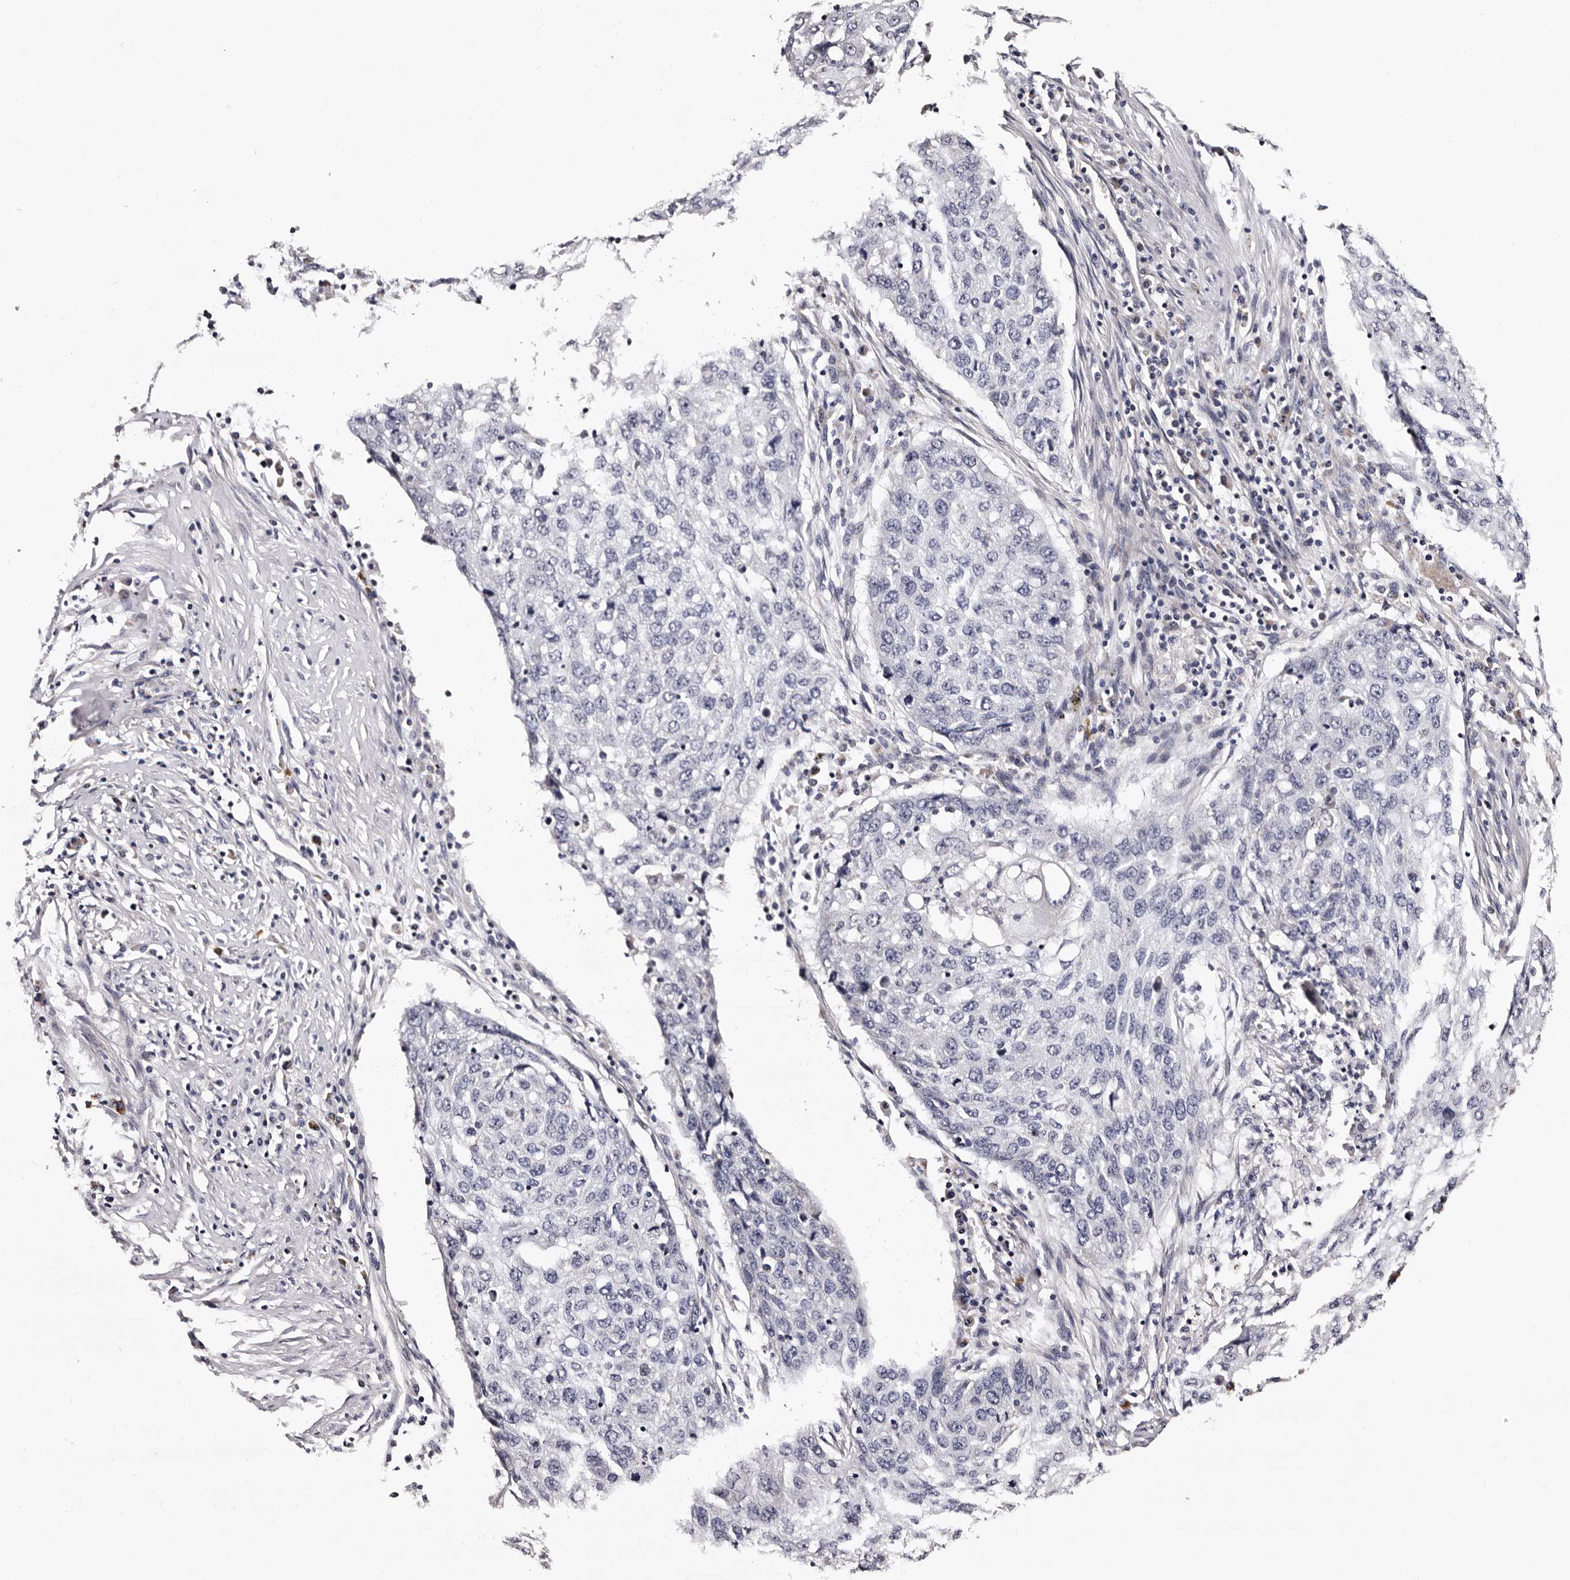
{"staining": {"intensity": "negative", "quantity": "none", "location": "none"}, "tissue": "lung cancer", "cell_type": "Tumor cells", "image_type": "cancer", "snomed": [{"axis": "morphology", "description": "Squamous cell carcinoma, NOS"}, {"axis": "topography", "description": "Lung"}], "caption": "High magnification brightfield microscopy of lung cancer (squamous cell carcinoma) stained with DAB (3,3'-diaminobenzidine) (brown) and counterstained with hematoxylin (blue): tumor cells show no significant staining.", "gene": "TAF4B", "patient": {"sex": "female", "age": 63}}